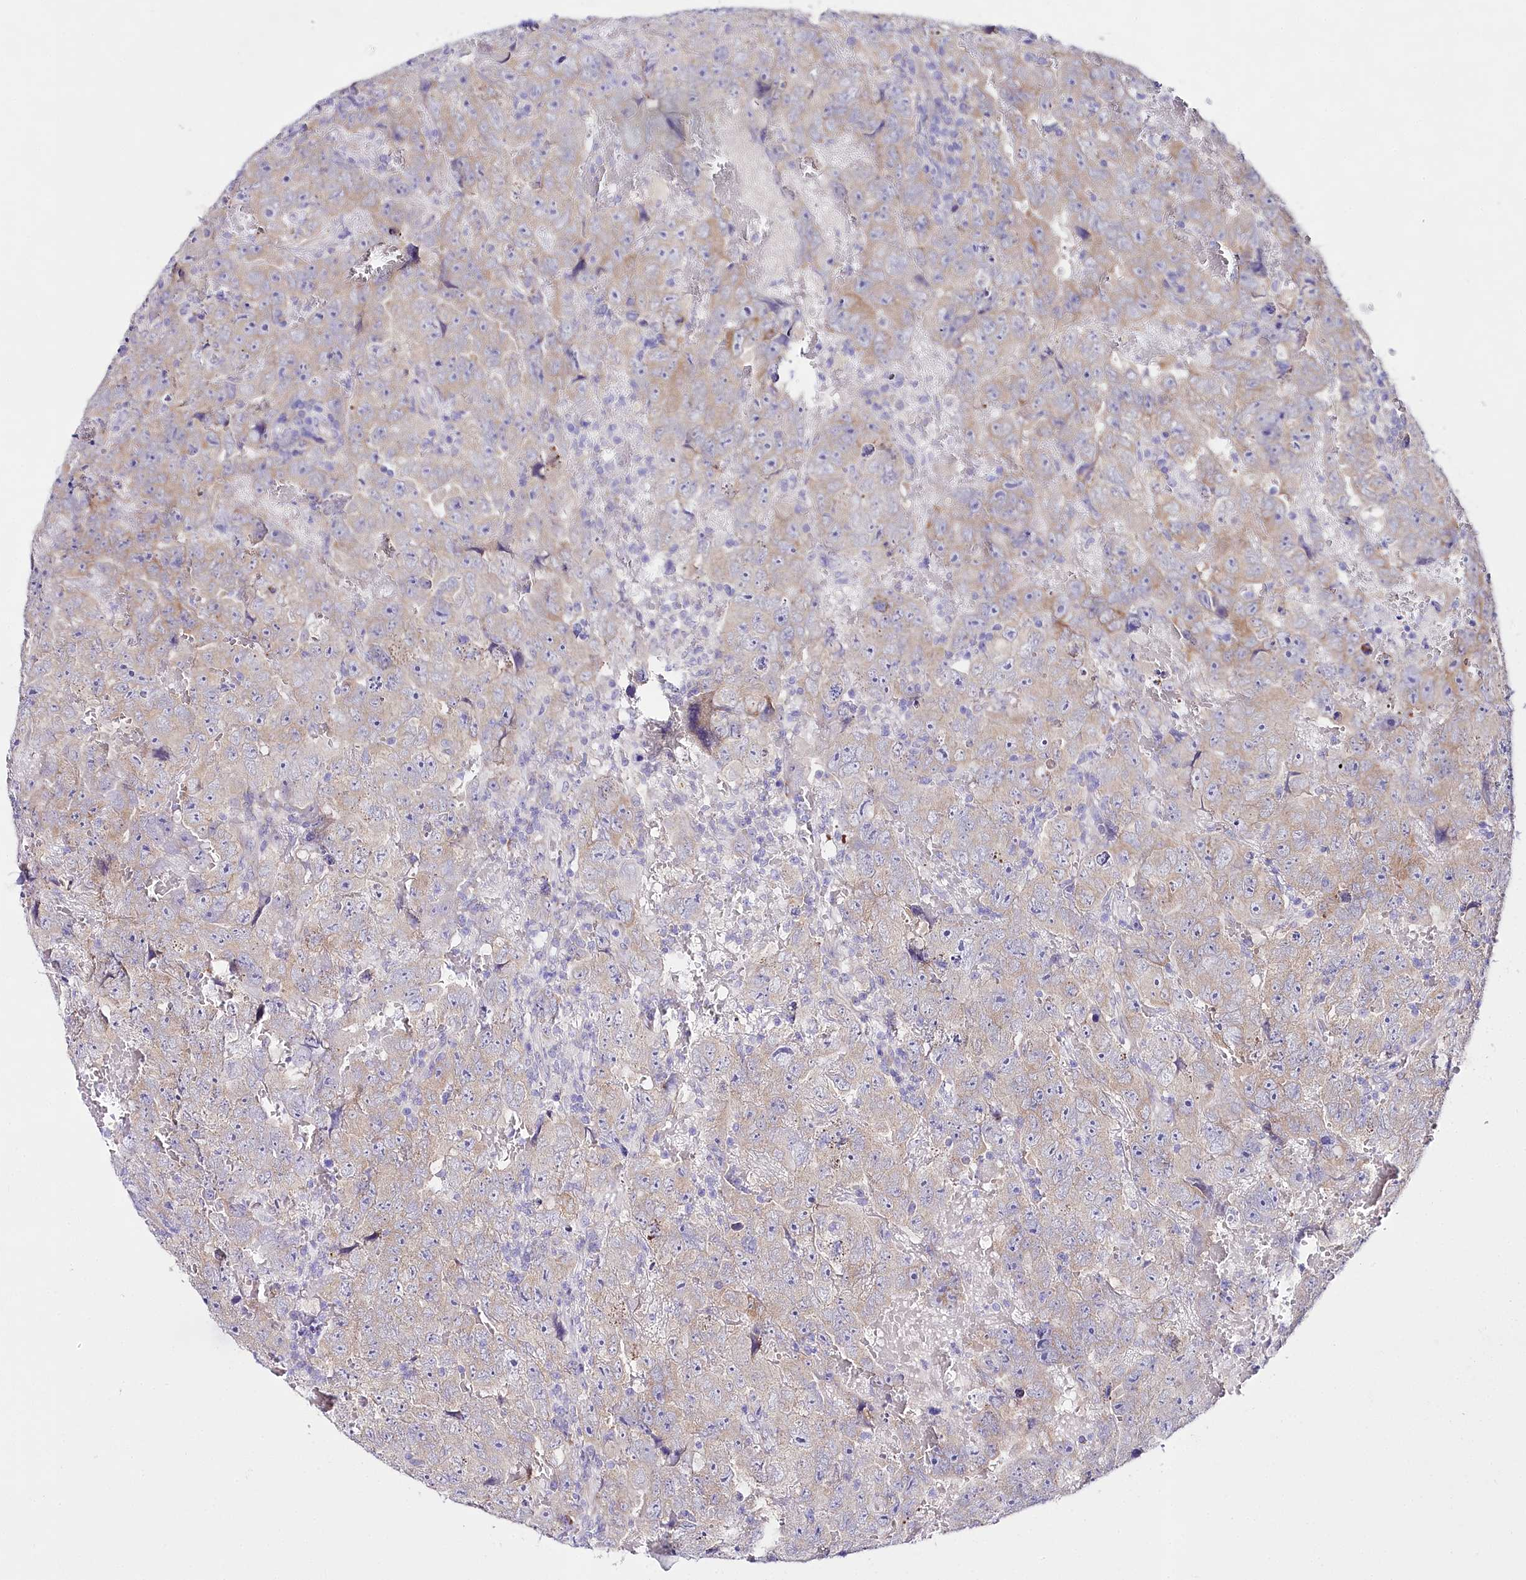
{"staining": {"intensity": "weak", "quantity": ">75%", "location": "cytoplasmic/membranous"}, "tissue": "testis cancer", "cell_type": "Tumor cells", "image_type": "cancer", "snomed": [{"axis": "morphology", "description": "Carcinoma, Embryonal, NOS"}, {"axis": "topography", "description": "Testis"}], "caption": "IHC histopathology image of embryonal carcinoma (testis) stained for a protein (brown), which exhibits low levels of weak cytoplasmic/membranous staining in about >75% of tumor cells.", "gene": "CSN3", "patient": {"sex": "male", "age": 45}}